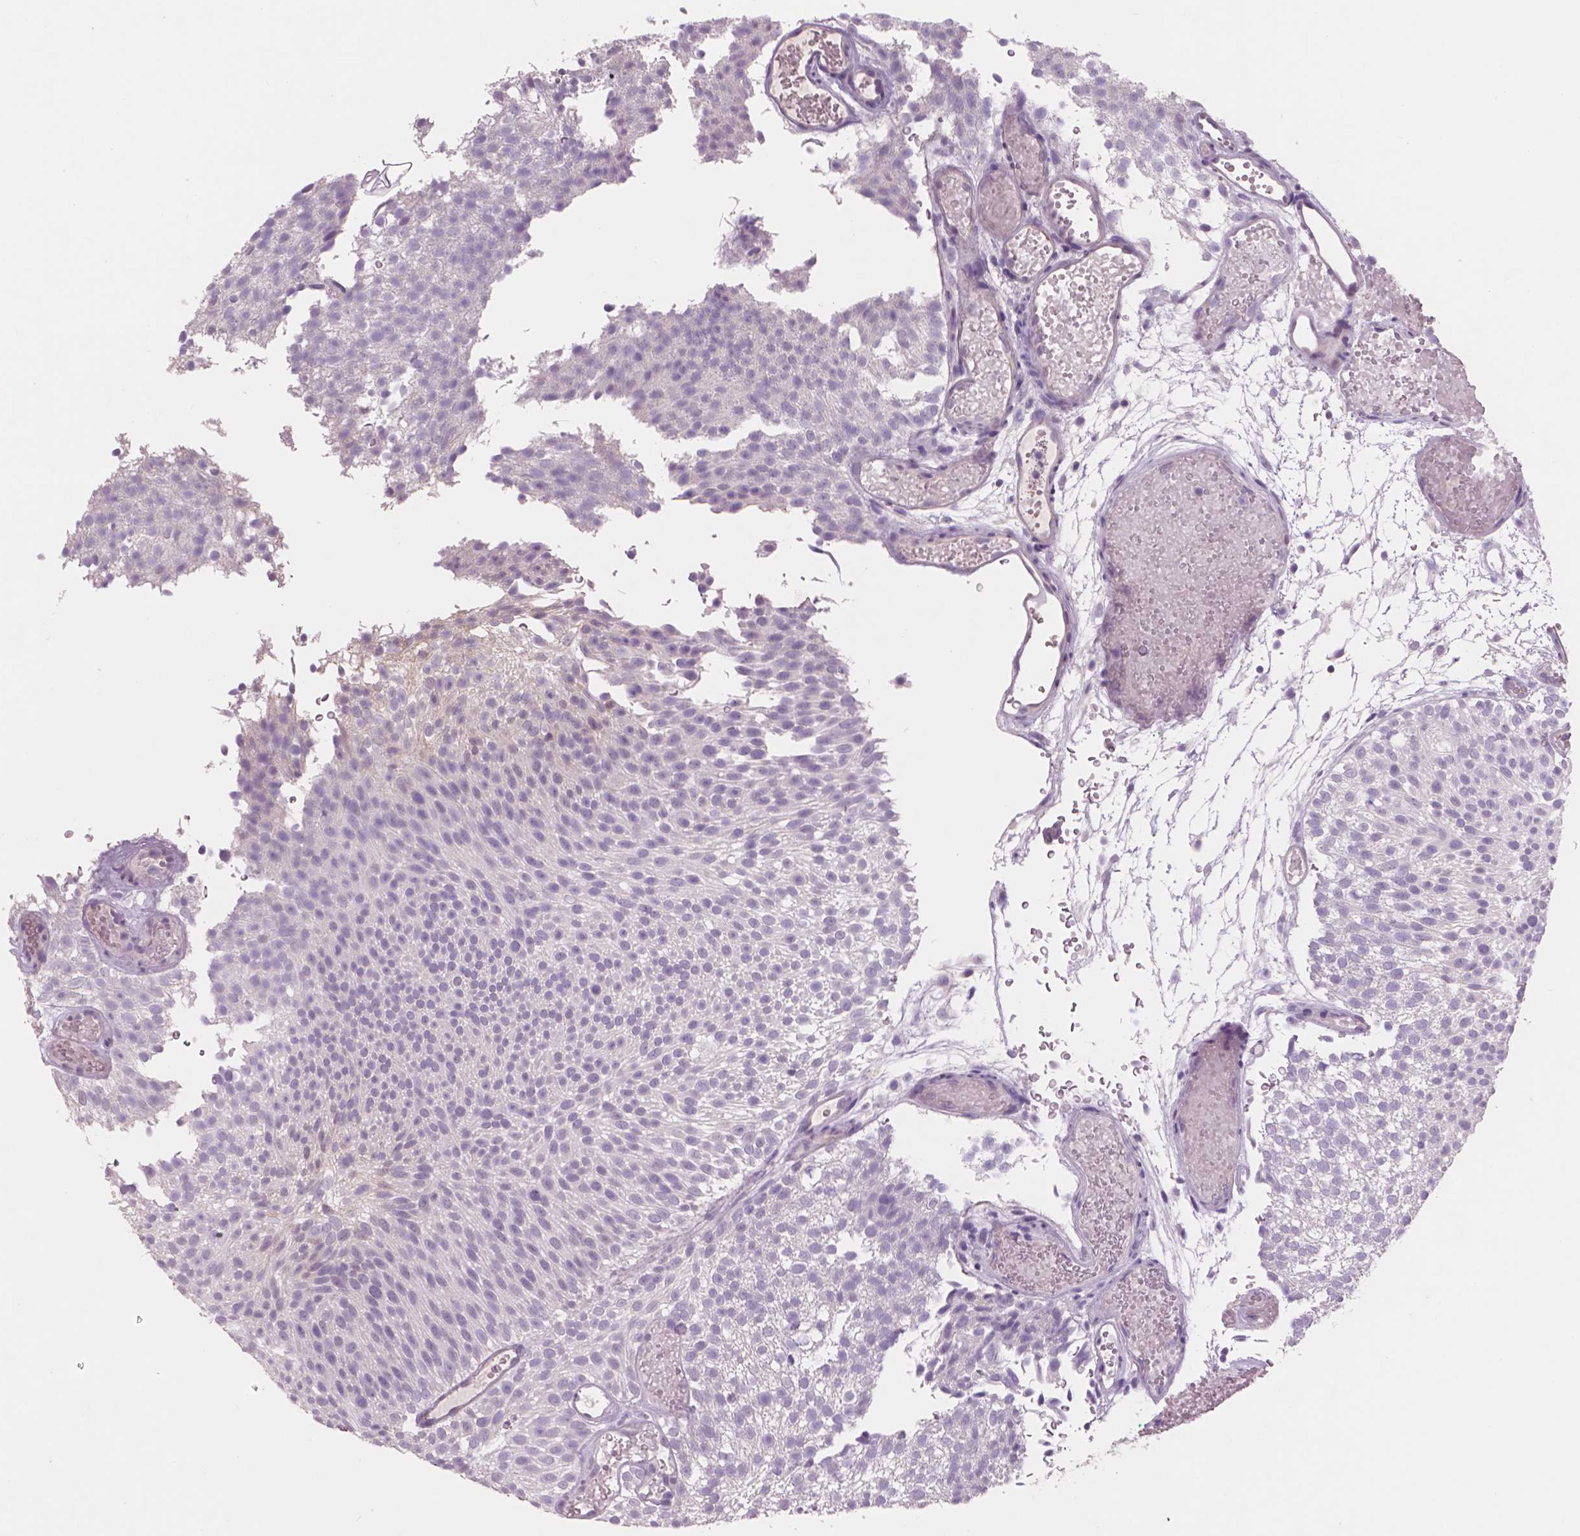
{"staining": {"intensity": "negative", "quantity": "none", "location": "none"}, "tissue": "urothelial cancer", "cell_type": "Tumor cells", "image_type": "cancer", "snomed": [{"axis": "morphology", "description": "Urothelial carcinoma, Low grade"}, {"axis": "topography", "description": "Urinary bladder"}], "caption": "A high-resolution micrograph shows IHC staining of urothelial carcinoma (low-grade), which reveals no significant positivity in tumor cells.", "gene": "ENO2", "patient": {"sex": "male", "age": 78}}